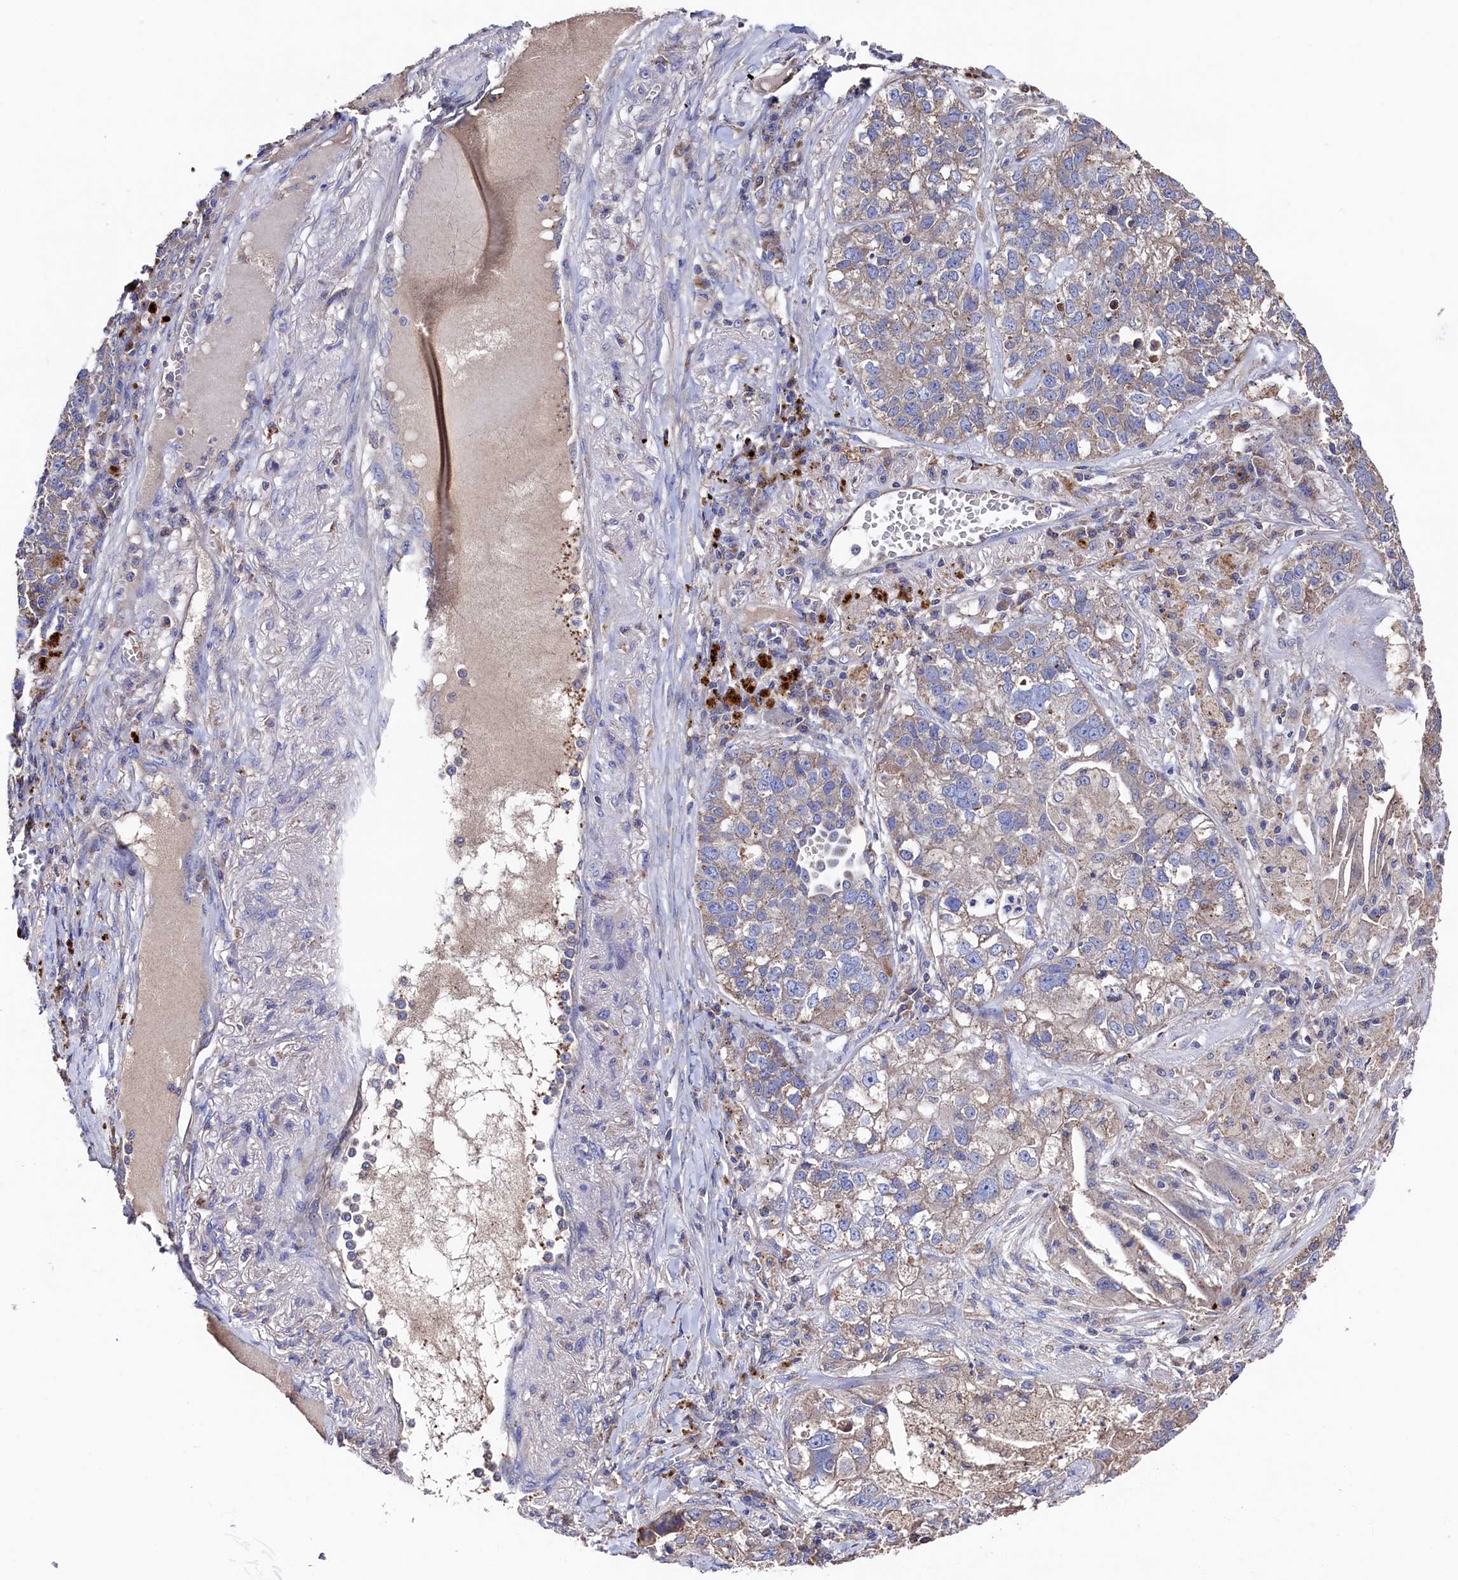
{"staining": {"intensity": "weak", "quantity": "25%-75%", "location": "cytoplasmic/membranous"}, "tissue": "lung cancer", "cell_type": "Tumor cells", "image_type": "cancer", "snomed": [{"axis": "morphology", "description": "Adenocarcinoma, NOS"}, {"axis": "topography", "description": "Lung"}], "caption": "IHC histopathology image of neoplastic tissue: human lung adenocarcinoma stained using immunohistochemistry displays low levels of weak protein expression localized specifically in the cytoplasmic/membranous of tumor cells, appearing as a cytoplasmic/membranous brown color.", "gene": "TK2", "patient": {"sex": "male", "age": 49}}